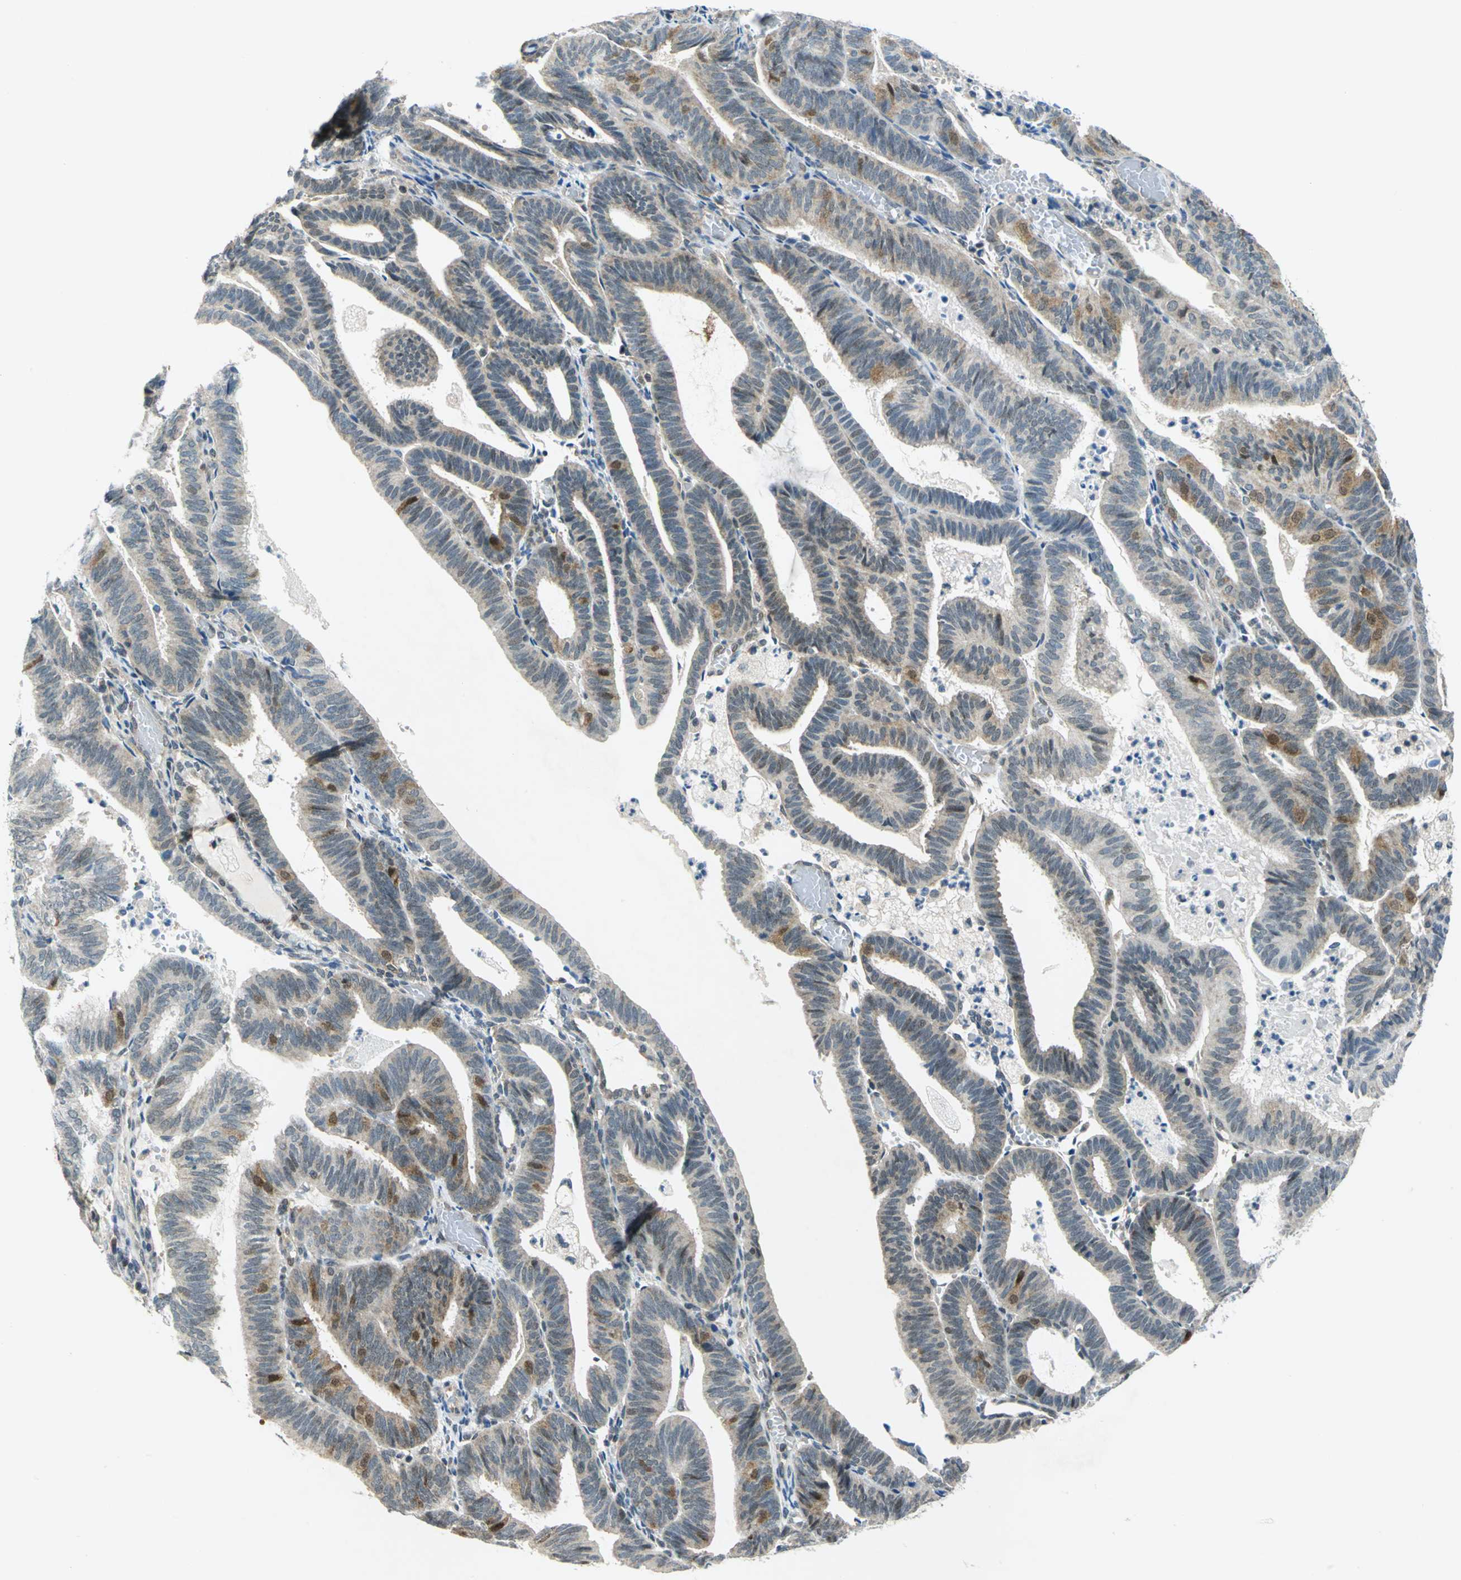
{"staining": {"intensity": "moderate", "quantity": "<25%", "location": "cytoplasmic/membranous,nuclear"}, "tissue": "endometrial cancer", "cell_type": "Tumor cells", "image_type": "cancer", "snomed": [{"axis": "morphology", "description": "Adenocarcinoma, NOS"}, {"axis": "topography", "description": "Uterus"}], "caption": "Brown immunohistochemical staining in human endometrial adenocarcinoma displays moderate cytoplasmic/membranous and nuclear expression in about <25% of tumor cells.", "gene": "PIN1", "patient": {"sex": "female", "age": 60}}